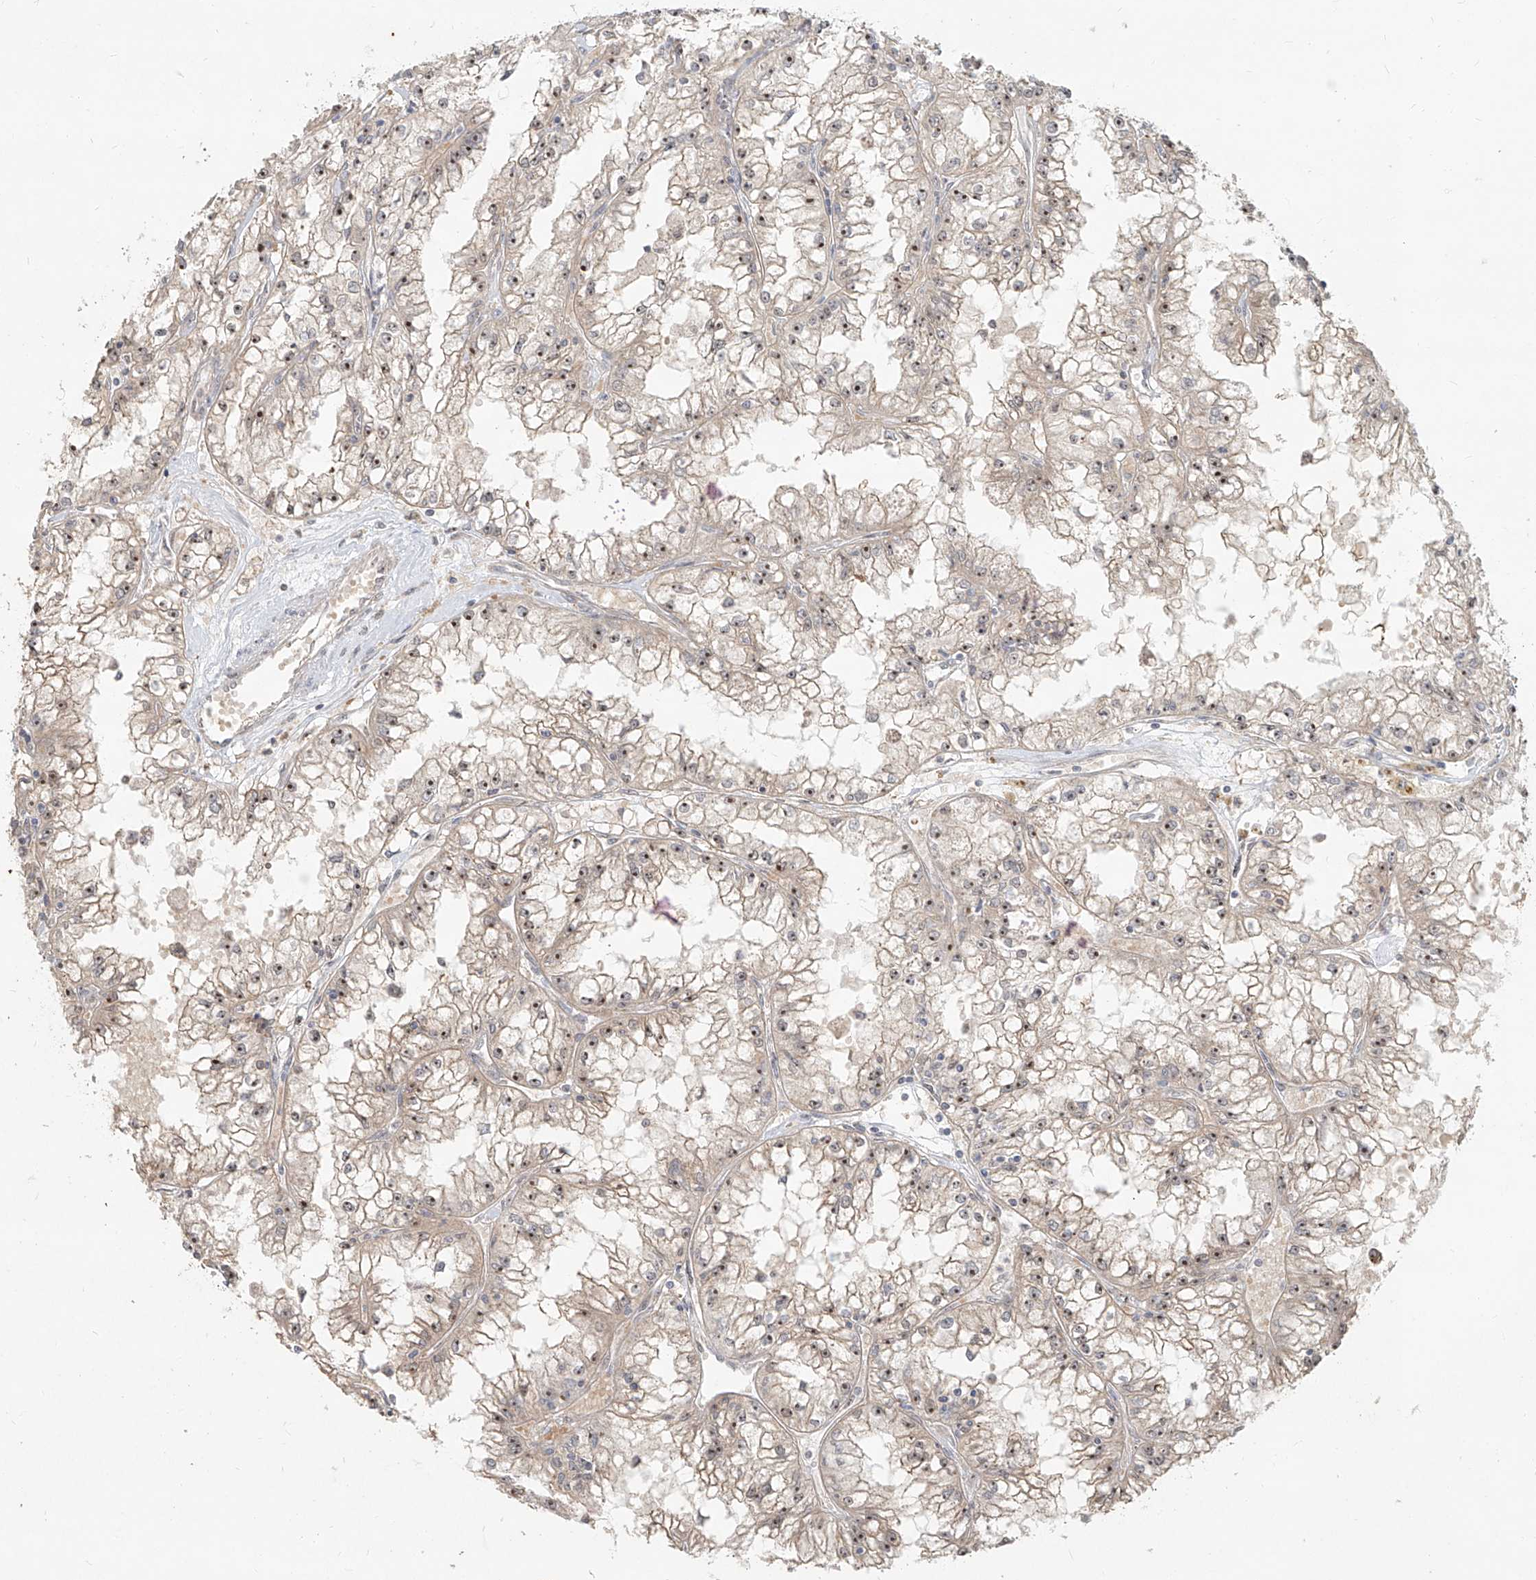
{"staining": {"intensity": "weak", "quantity": ">75%", "location": "cytoplasmic/membranous,nuclear"}, "tissue": "renal cancer", "cell_type": "Tumor cells", "image_type": "cancer", "snomed": [{"axis": "morphology", "description": "Adenocarcinoma, NOS"}, {"axis": "topography", "description": "Kidney"}], "caption": "Immunohistochemical staining of human renal cancer (adenocarcinoma) displays weak cytoplasmic/membranous and nuclear protein staining in about >75% of tumor cells.", "gene": "BYSL", "patient": {"sex": "male", "age": 56}}